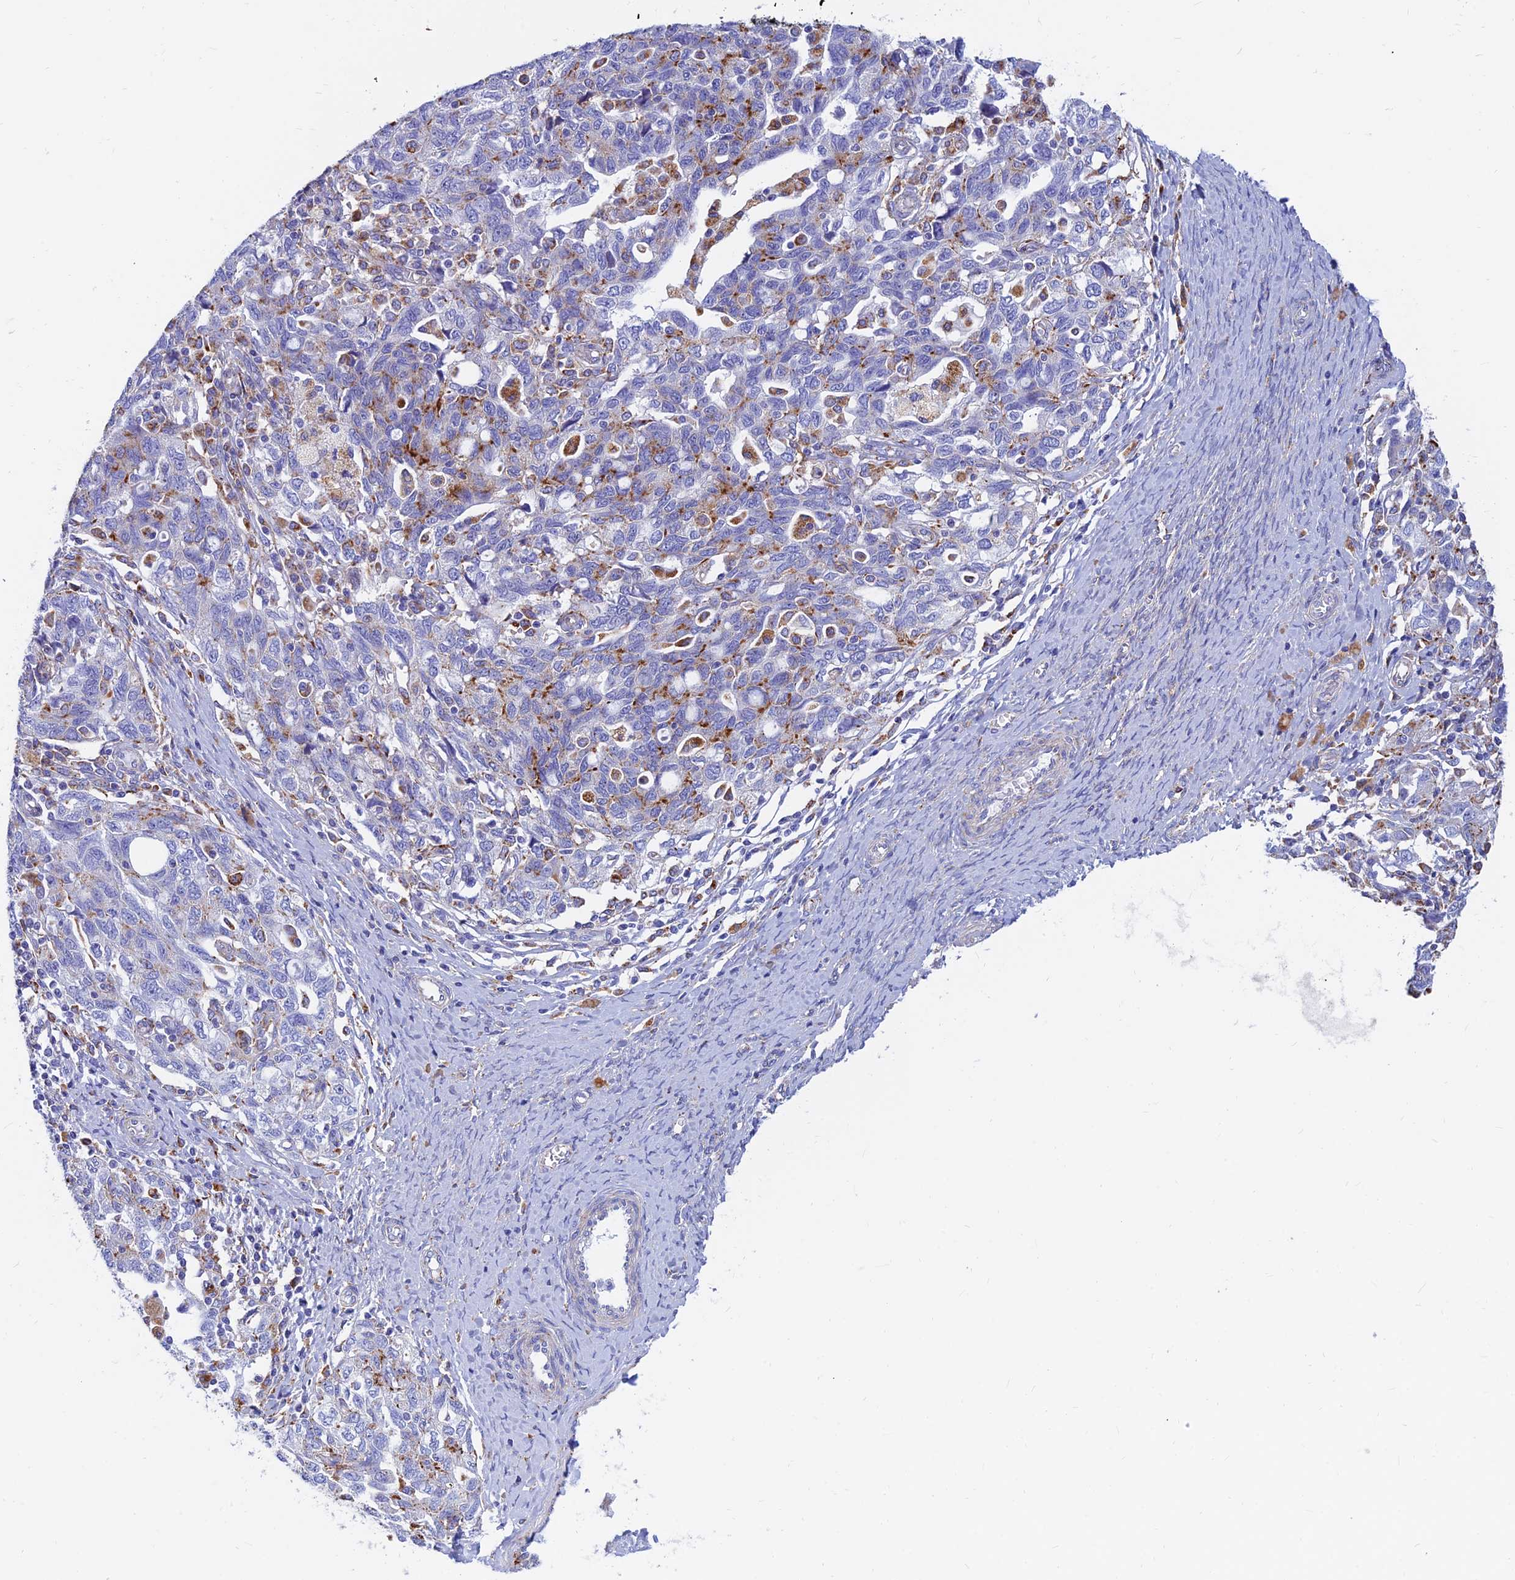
{"staining": {"intensity": "strong", "quantity": "<25%", "location": "cytoplasmic/membranous"}, "tissue": "ovarian cancer", "cell_type": "Tumor cells", "image_type": "cancer", "snomed": [{"axis": "morphology", "description": "Carcinoma, NOS"}, {"axis": "morphology", "description": "Cystadenocarcinoma, serous, NOS"}, {"axis": "topography", "description": "Ovary"}], "caption": "Immunohistochemical staining of ovarian cancer exhibits medium levels of strong cytoplasmic/membranous protein positivity in approximately <25% of tumor cells.", "gene": "SPNS1", "patient": {"sex": "female", "age": 69}}